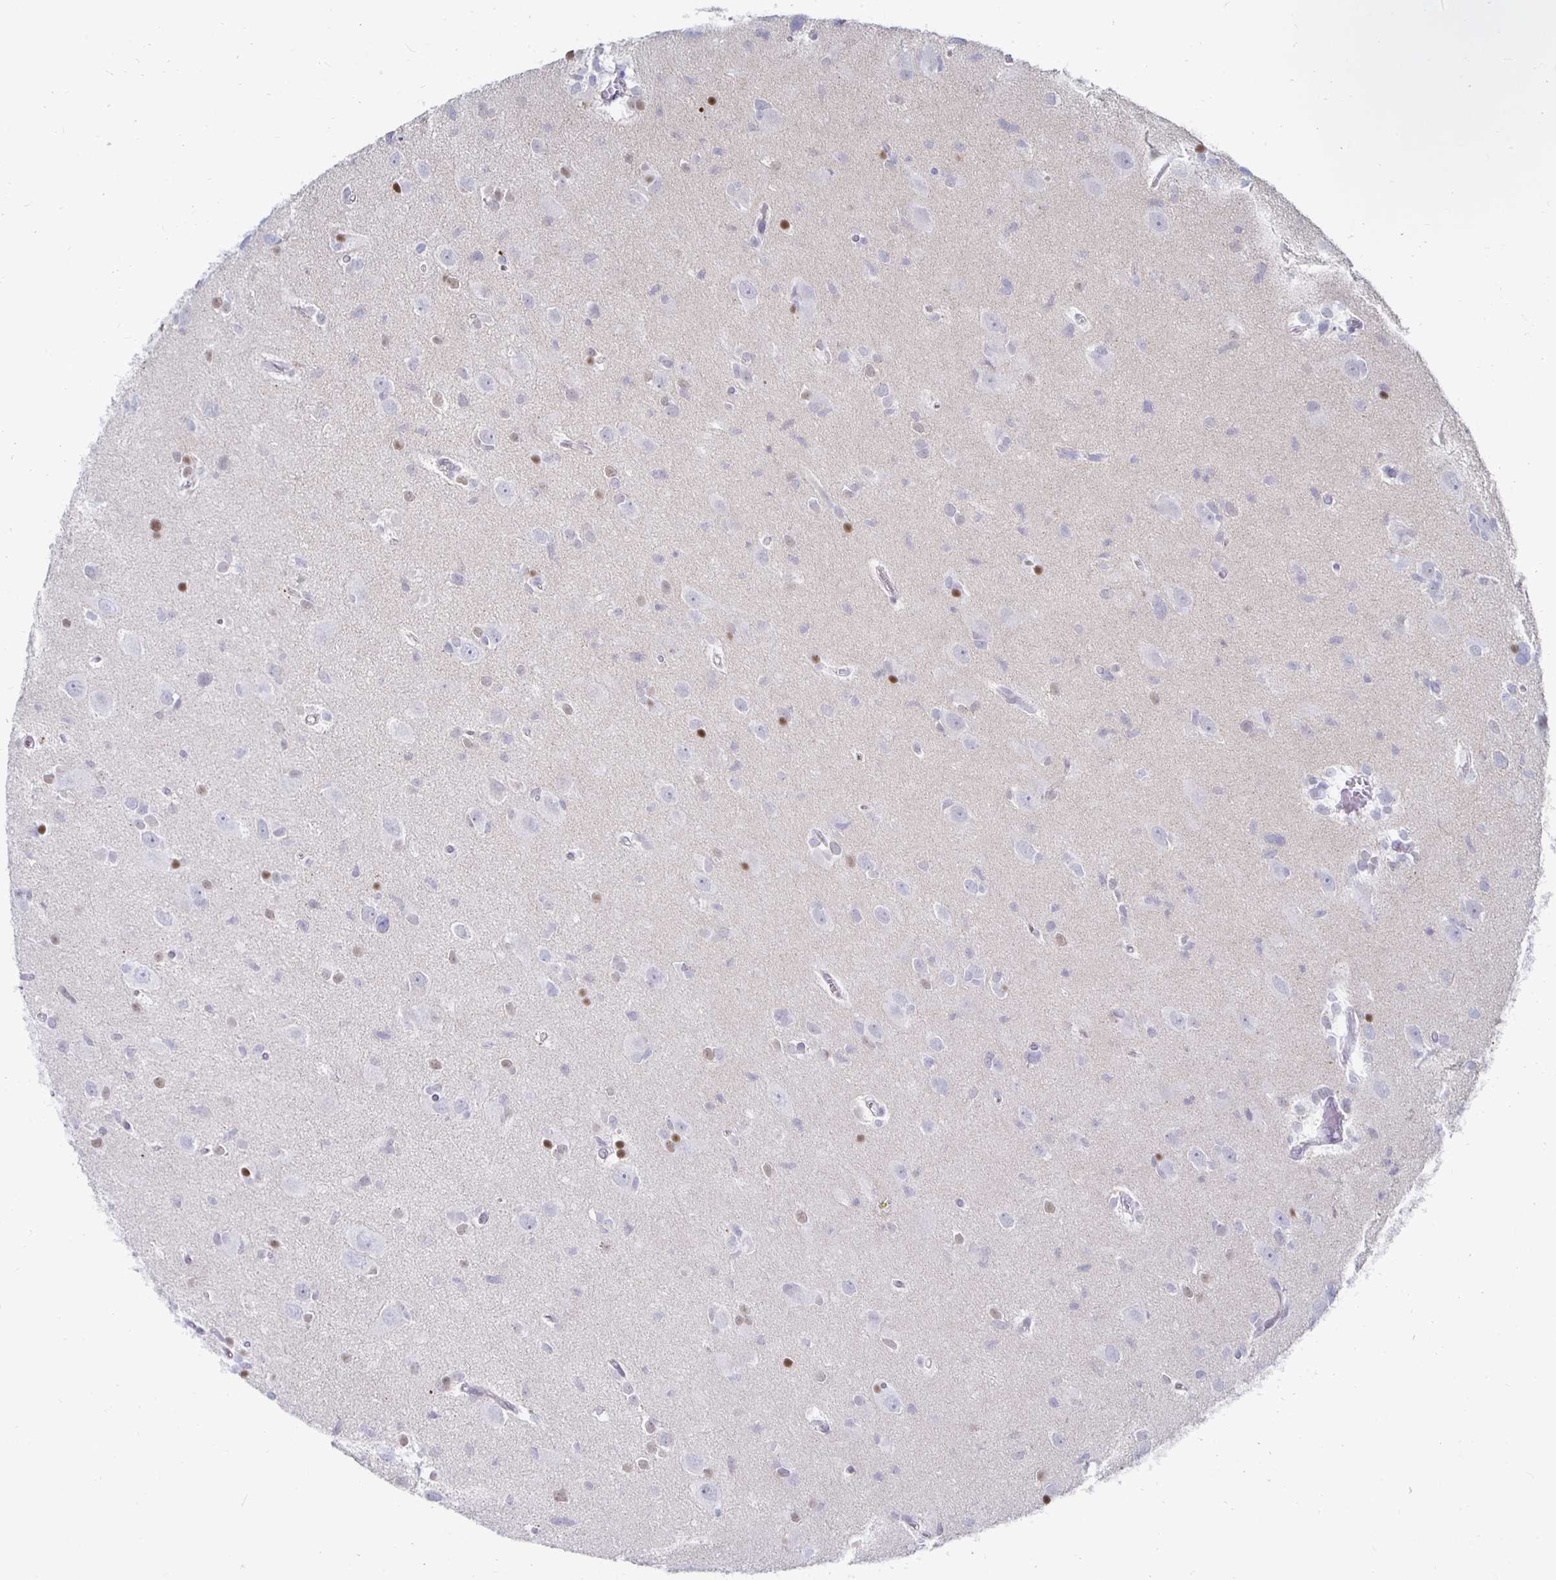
{"staining": {"intensity": "negative", "quantity": "none", "location": "none"}, "tissue": "glioma", "cell_type": "Tumor cells", "image_type": "cancer", "snomed": [{"axis": "morphology", "description": "Glioma, malignant, High grade"}, {"axis": "topography", "description": "Brain"}], "caption": "Tumor cells are negative for protein expression in human glioma.", "gene": "NOCT", "patient": {"sex": "male", "age": 23}}